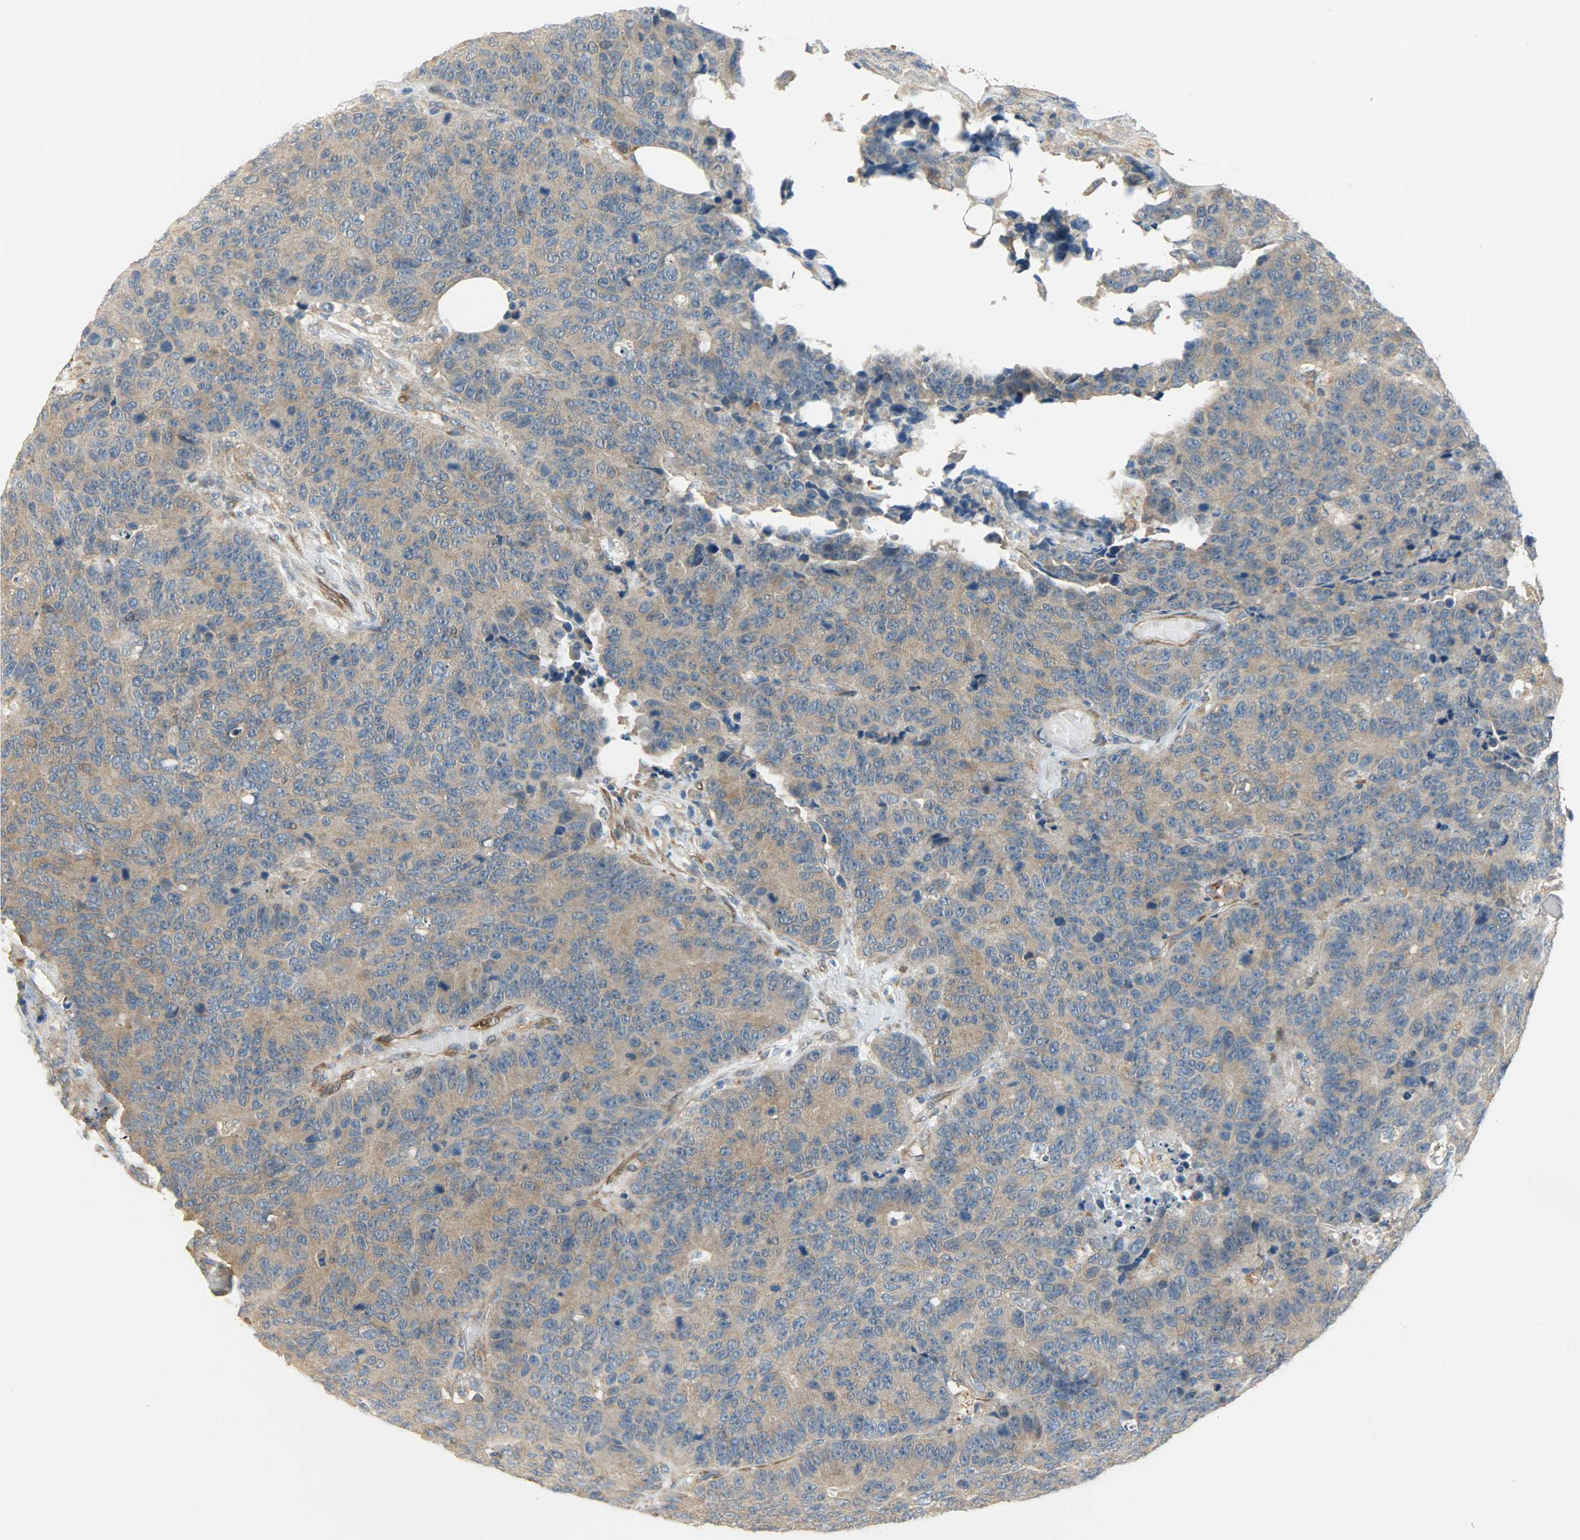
{"staining": {"intensity": "moderate", "quantity": ">75%", "location": "cytoplasmic/membranous"}, "tissue": "colorectal cancer", "cell_type": "Tumor cells", "image_type": "cancer", "snomed": [{"axis": "morphology", "description": "Adenocarcinoma, NOS"}, {"axis": "topography", "description": "Colon"}], "caption": "A photomicrograph showing moderate cytoplasmic/membranous staining in about >75% of tumor cells in colorectal cancer, as visualized by brown immunohistochemical staining.", "gene": "C1orf198", "patient": {"sex": "female", "age": 86}}